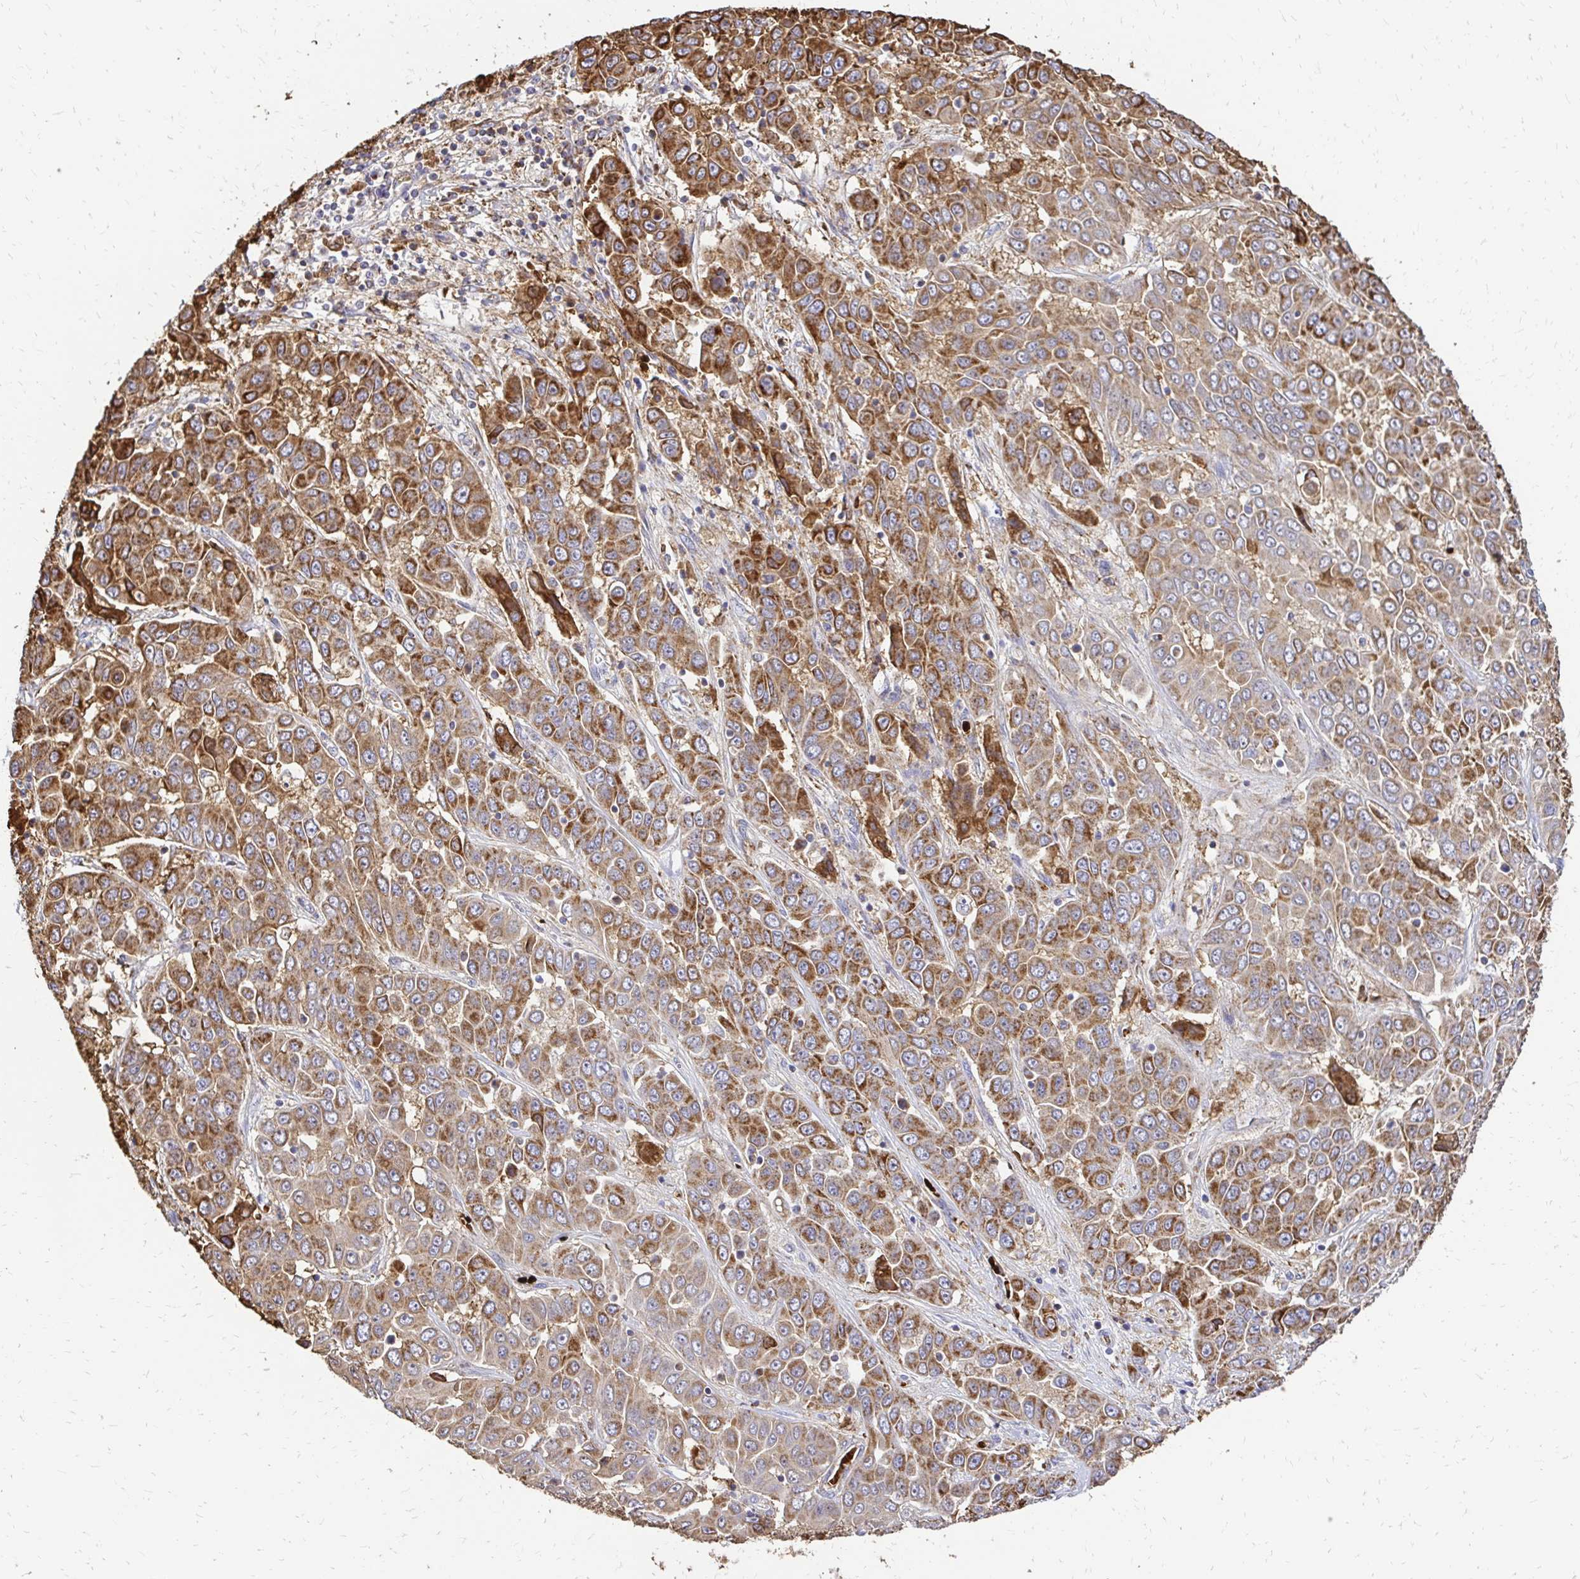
{"staining": {"intensity": "moderate", "quantity": ">75%", "location": "cytoplasmic/membranous"}, "tissue": "liver cancer", "cell_type": "Tumor cells", "image_type": "cancer", "snomed": [{"axis": "morphology", "description": "Cholangiocarcinoma"}, {"axis": "topography", "description": "Liver"}], "caption": "This is an image of immunohistochemistry (IHC) staining of liver cancer (cholangiocarcinoma), which shows moderate staining in the cytoplasmic/membranous of tumor cells.", "gene": "MRPL13", "patient": {"sex": "female", "age": 52}}